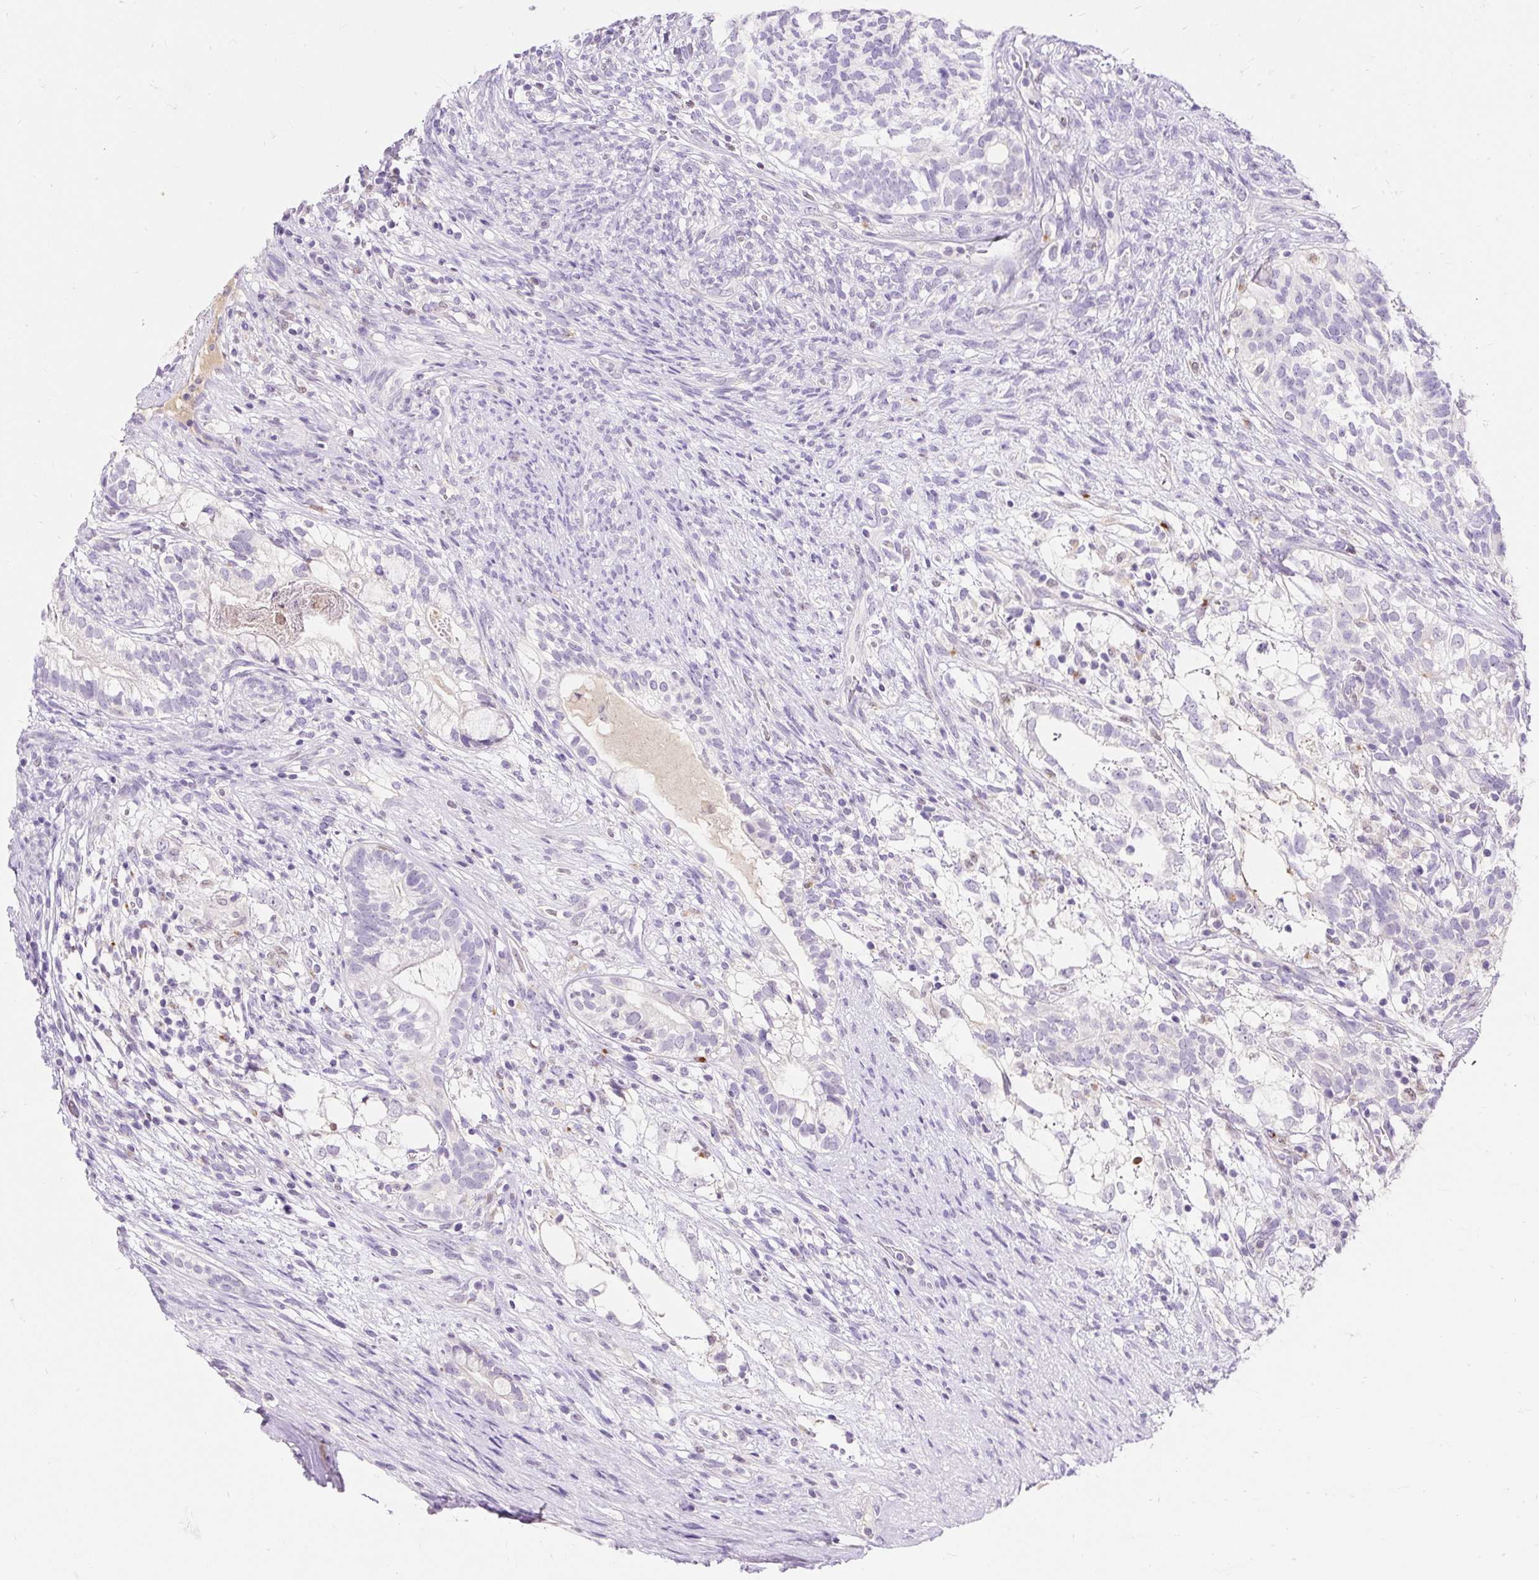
{"staining": {"intensity": "negative", "quantity": "none", "location": "none"}, "tissue": "testis cancer", "cell_type": "Tumor cells", "image_type": "cancer", "snomed": [{"axis": "morphology", "description": "Seminoma, NOS"}, {"axis": "morphology", "description": "Carcinoma, Embryonal, NOS"}, {"axis": "topography", "description": "Testis"}], "caption": "Immunohistochemical staining of testis embryonal carcinoma reveals no significant staining in tumor cells.", "gene": "TMEM150C", "patient": {"sex": "male", "age": 41}}